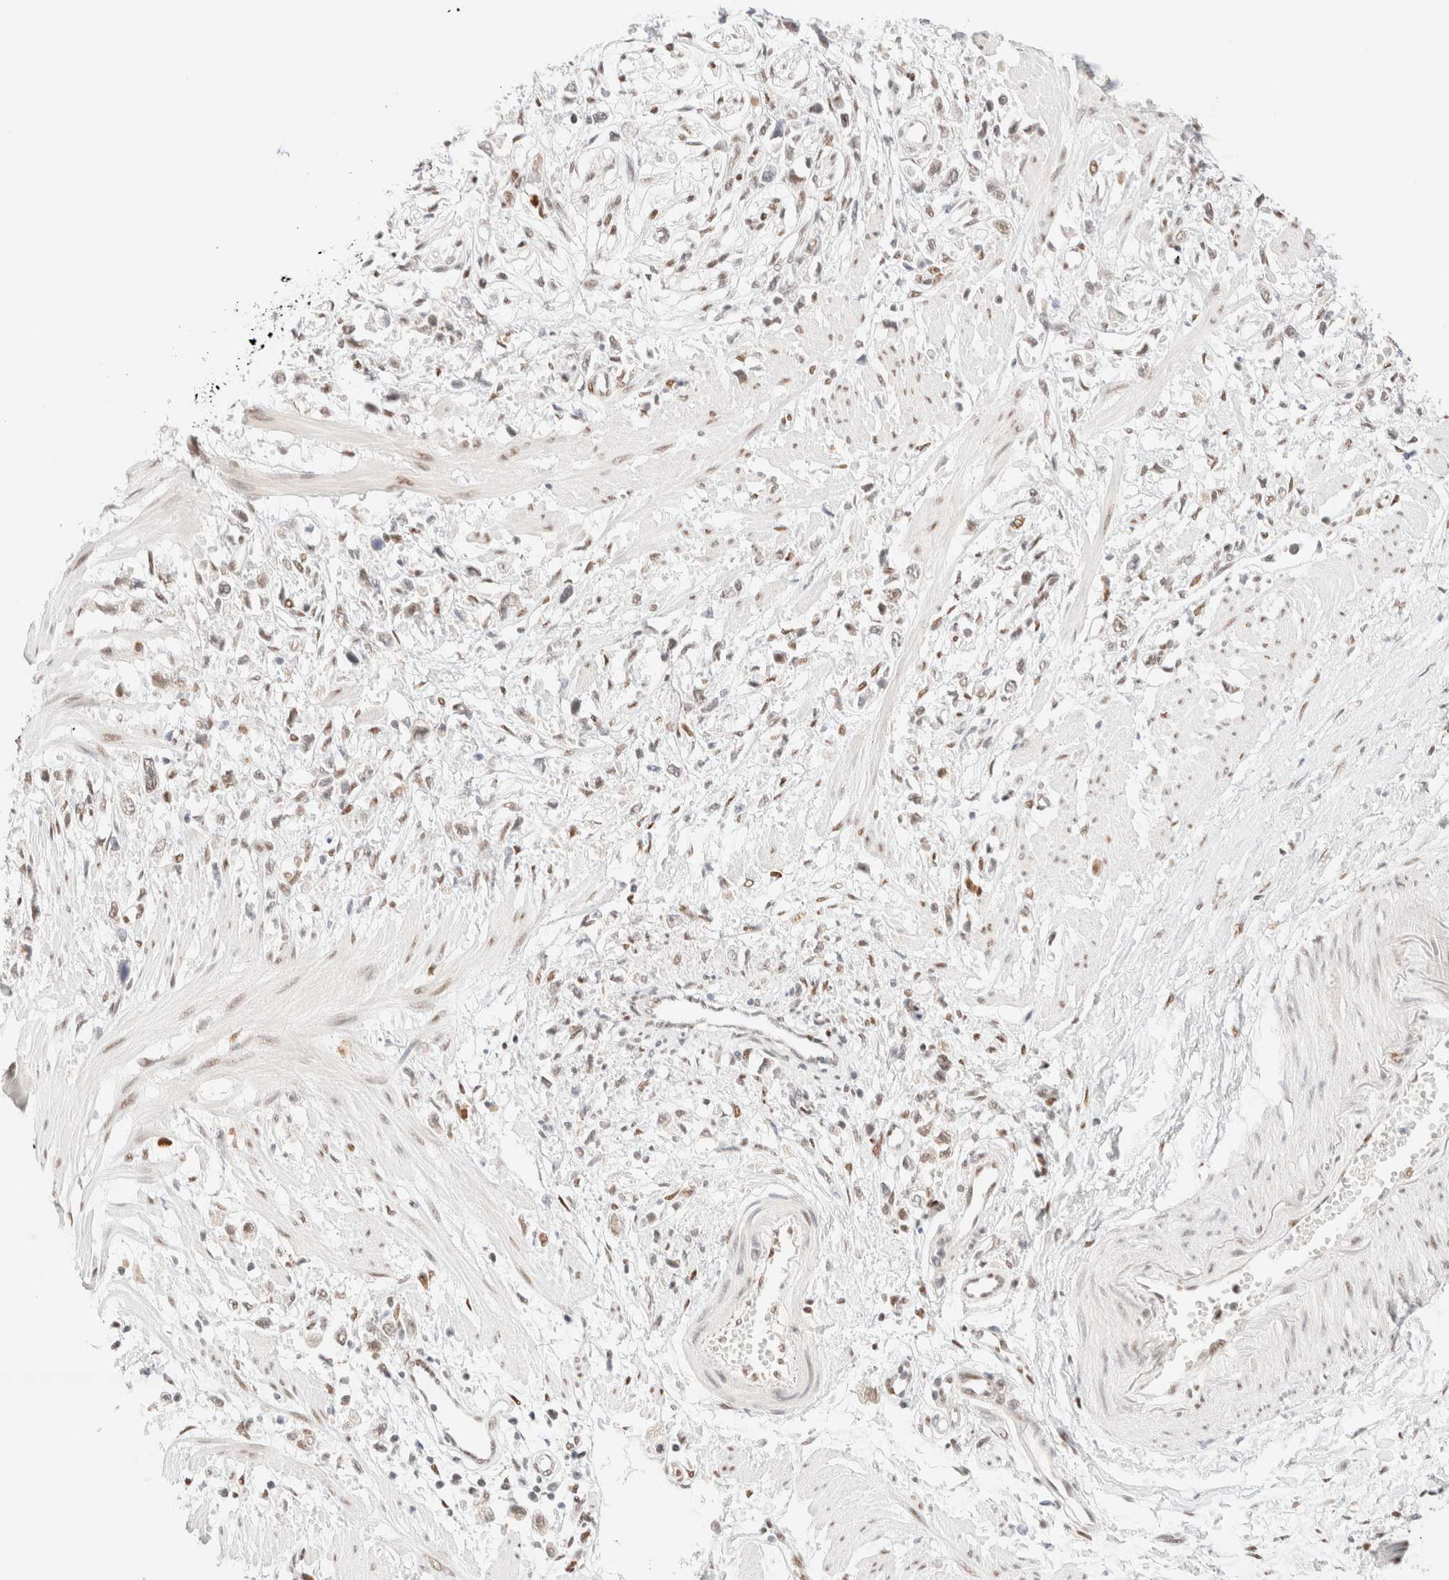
{"staining": {"intensity": "weak", "quantity": "25%-75%", "location": "nuclear"}, "tissue": "stomach cancer", "cell_type": "Tumor cells", "image_type": "cancer", "snomed": [{"axis": "morphology", "description": "Adenocarcinoma, NOS"}, {"axis": "topography", "description": "Stomach"}], "caption": "Weak nuclear staining for a protein is present in about 25%-75% of tumor cells of stomach cancer (adenocarcinoma) using immunohistochemistry (IHC).", "gene": "CIC", "patient": {"sex": "female", "age": 59}}